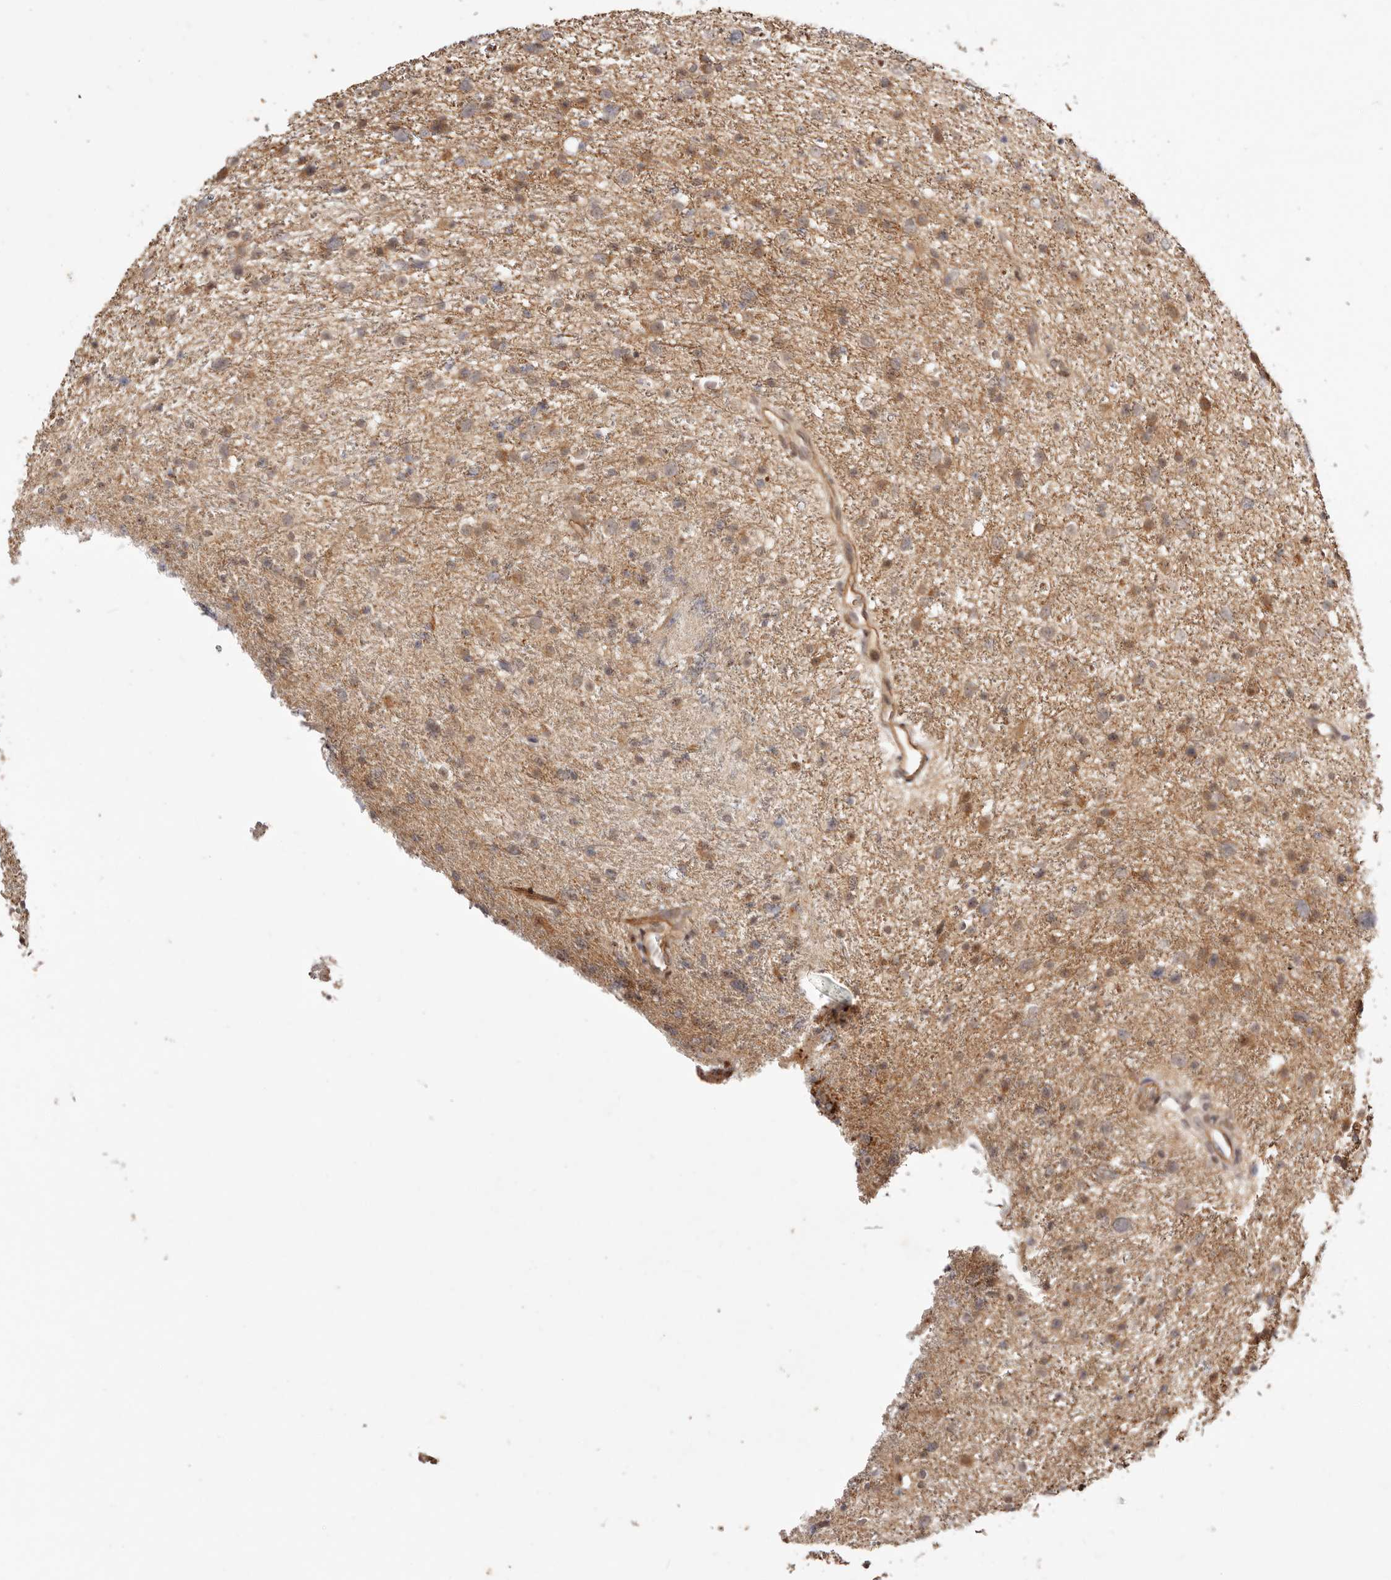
{"staining": {"intensity": "moderate", "quantity": ">75%", "location": "cytoplasmic/membranous,nuclear"}, "tissue": "glioma", "cell_type": "Tumor cells", "image_type": "cancer", "snomed": [{"axis": "morphology", "description": "Glioma, malignant, Low grade"}, {"axis": "topography", "description": "Cerebral cortex"}], "caption": "There is medium levels of moderate cytoplasmic/membranous and nuclear staining in tumor cells of glioma, as demonstrated by immunohistochemical staining (brown color).", "gene": "WRN", "patient": {"sex": "female", "age": 39}}